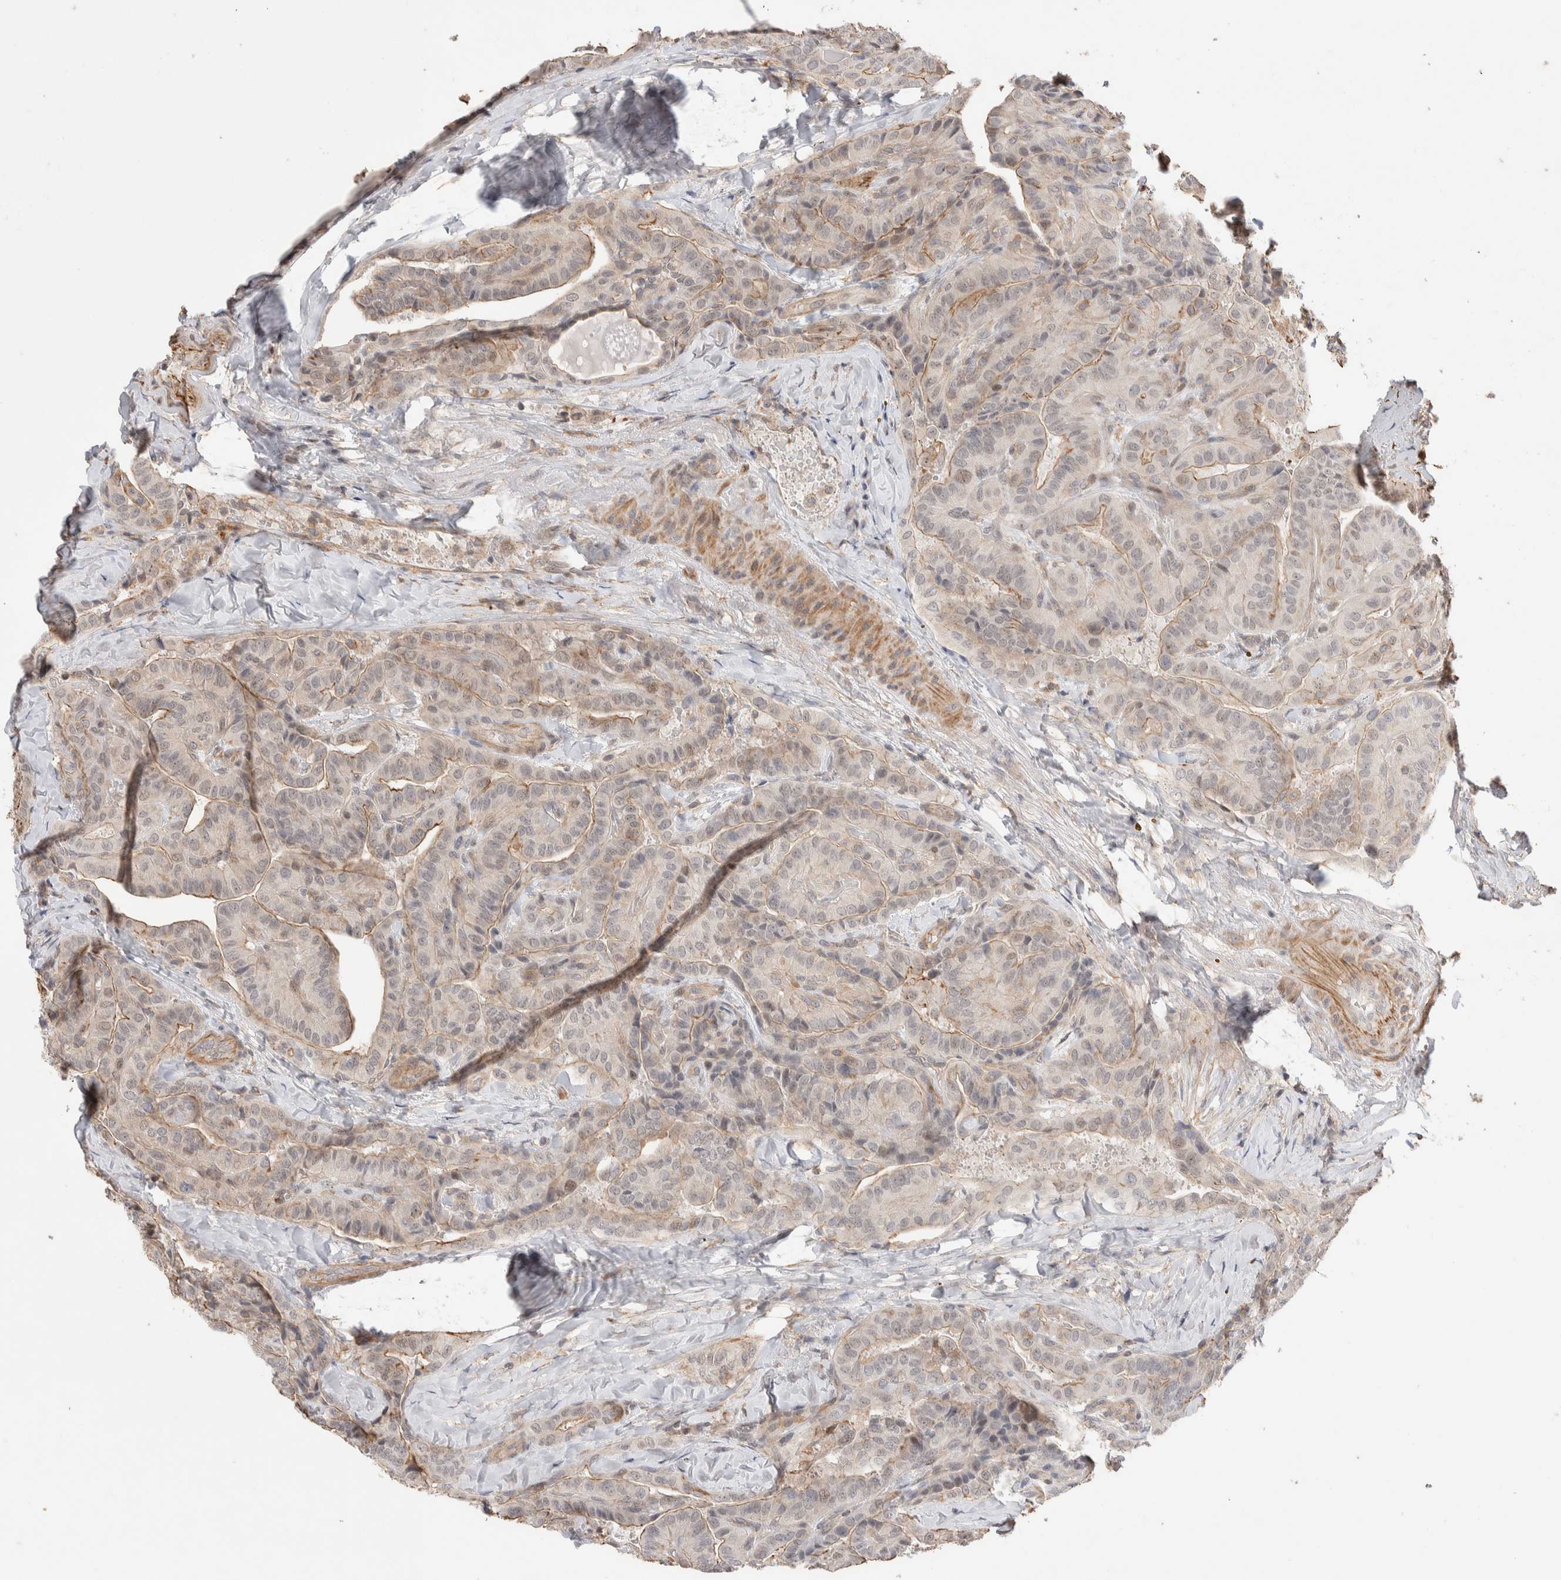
{"staining": {"intensity": "weak", "quantity": ">75%", "location": "cytoplasmic/membranous"}, "tissue": "thyroid cancer", "cell_type": "Tumor cells", "image_type": "cancer", "snomed": [{"axis": "morphology", "description": "Papillary adenocarcinoma, NOS"}, {"axis": "topography", "description": "Thyroid gland"}], "caption": "Human thyroid cancer stained with a protein marker displays weak staining in tumor cells.", "gene": "ZNF704", "patient": {"sex": "male", "age": 77}}